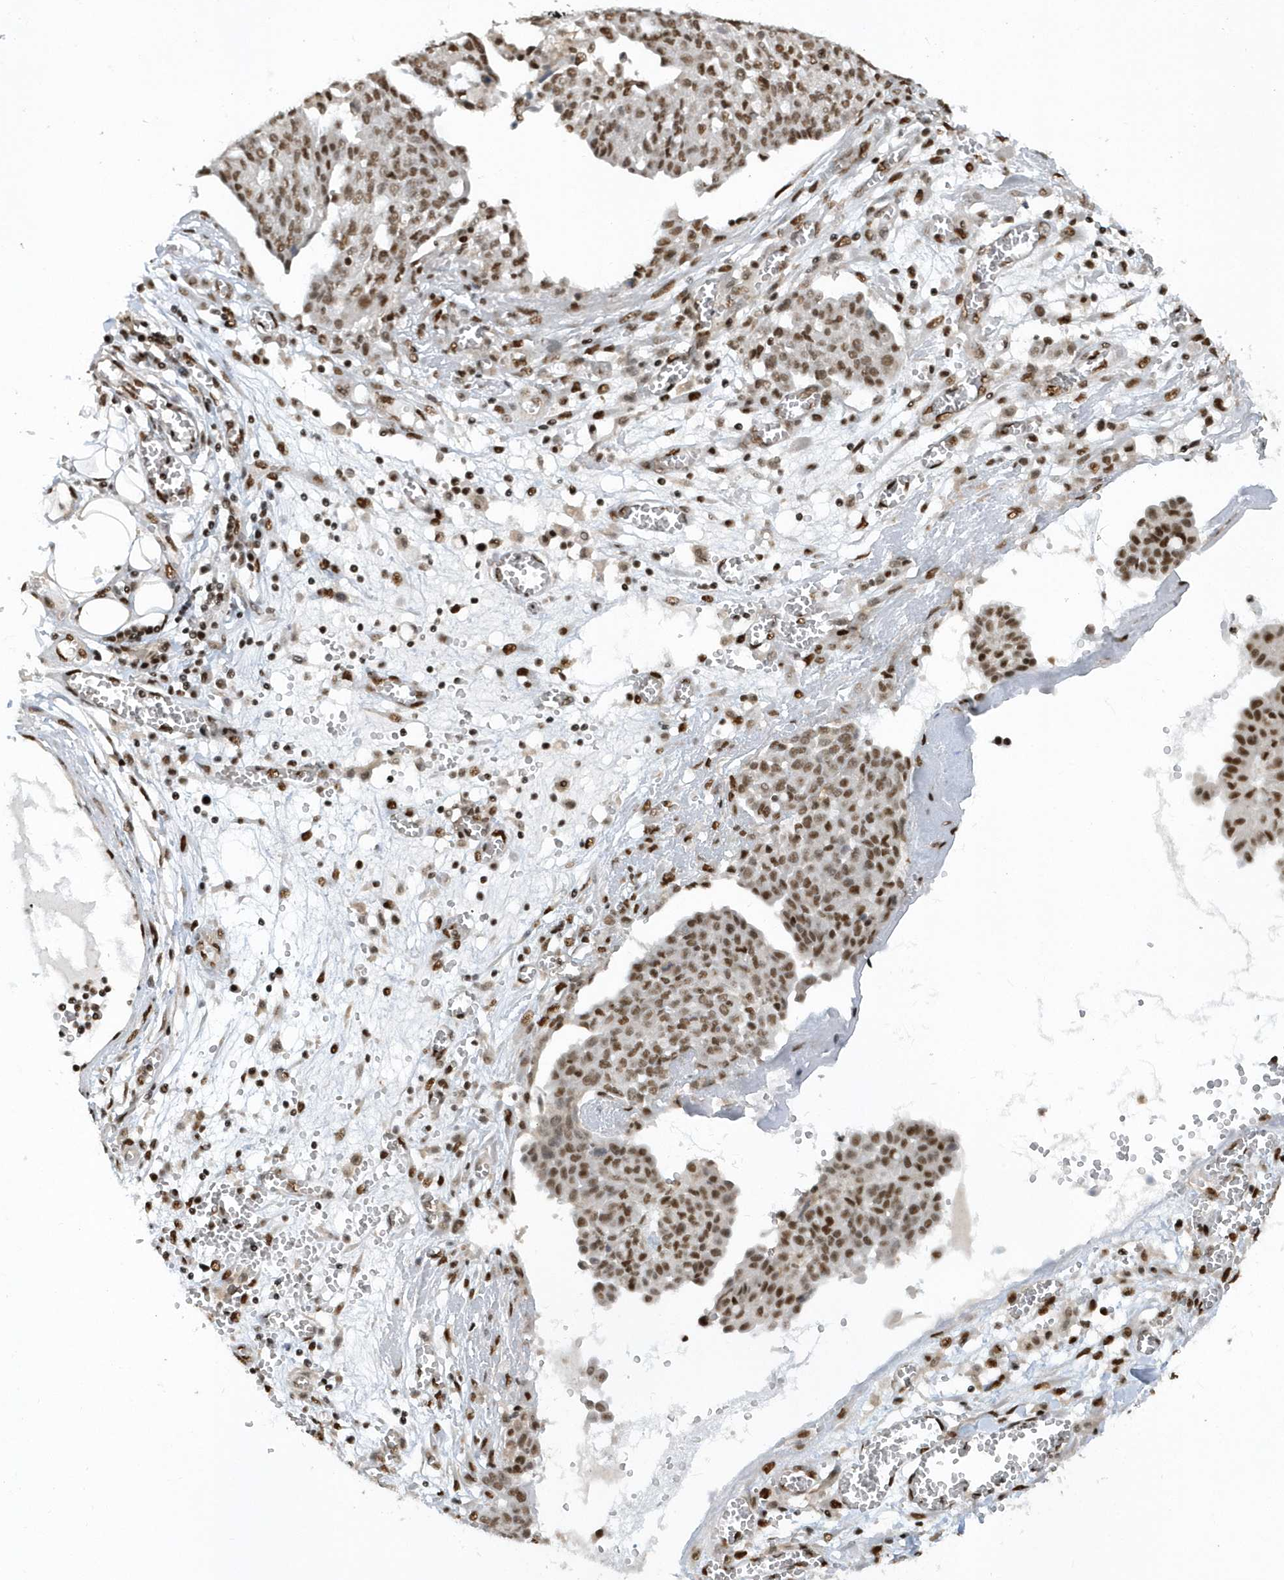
{"staining": {"intensity": "moderate", "quantity": ">75%", "location": "nuclear"}, "tissue": "ovarian cancer", "cell_type": "Tumor cells", "image_type": "cancer", "snomed": [{"axis": "morphology", "description": "Cystadenocarcinoma, serous, NOS"}, {"axis": "topography", "description": "Soft tissue"}, {"axis": "topography", "description": "Ovary"}], "caption": "Immunohistochemistry histopathology image of human ovarian serous cystadenocarcinoma stained for a protein (brown), which exhibits medium levels of moderate nuclear staining in about >75% of tumor cells.", "gene": "SEPHS1", "patient": {"sex": "female", "age": 57}}